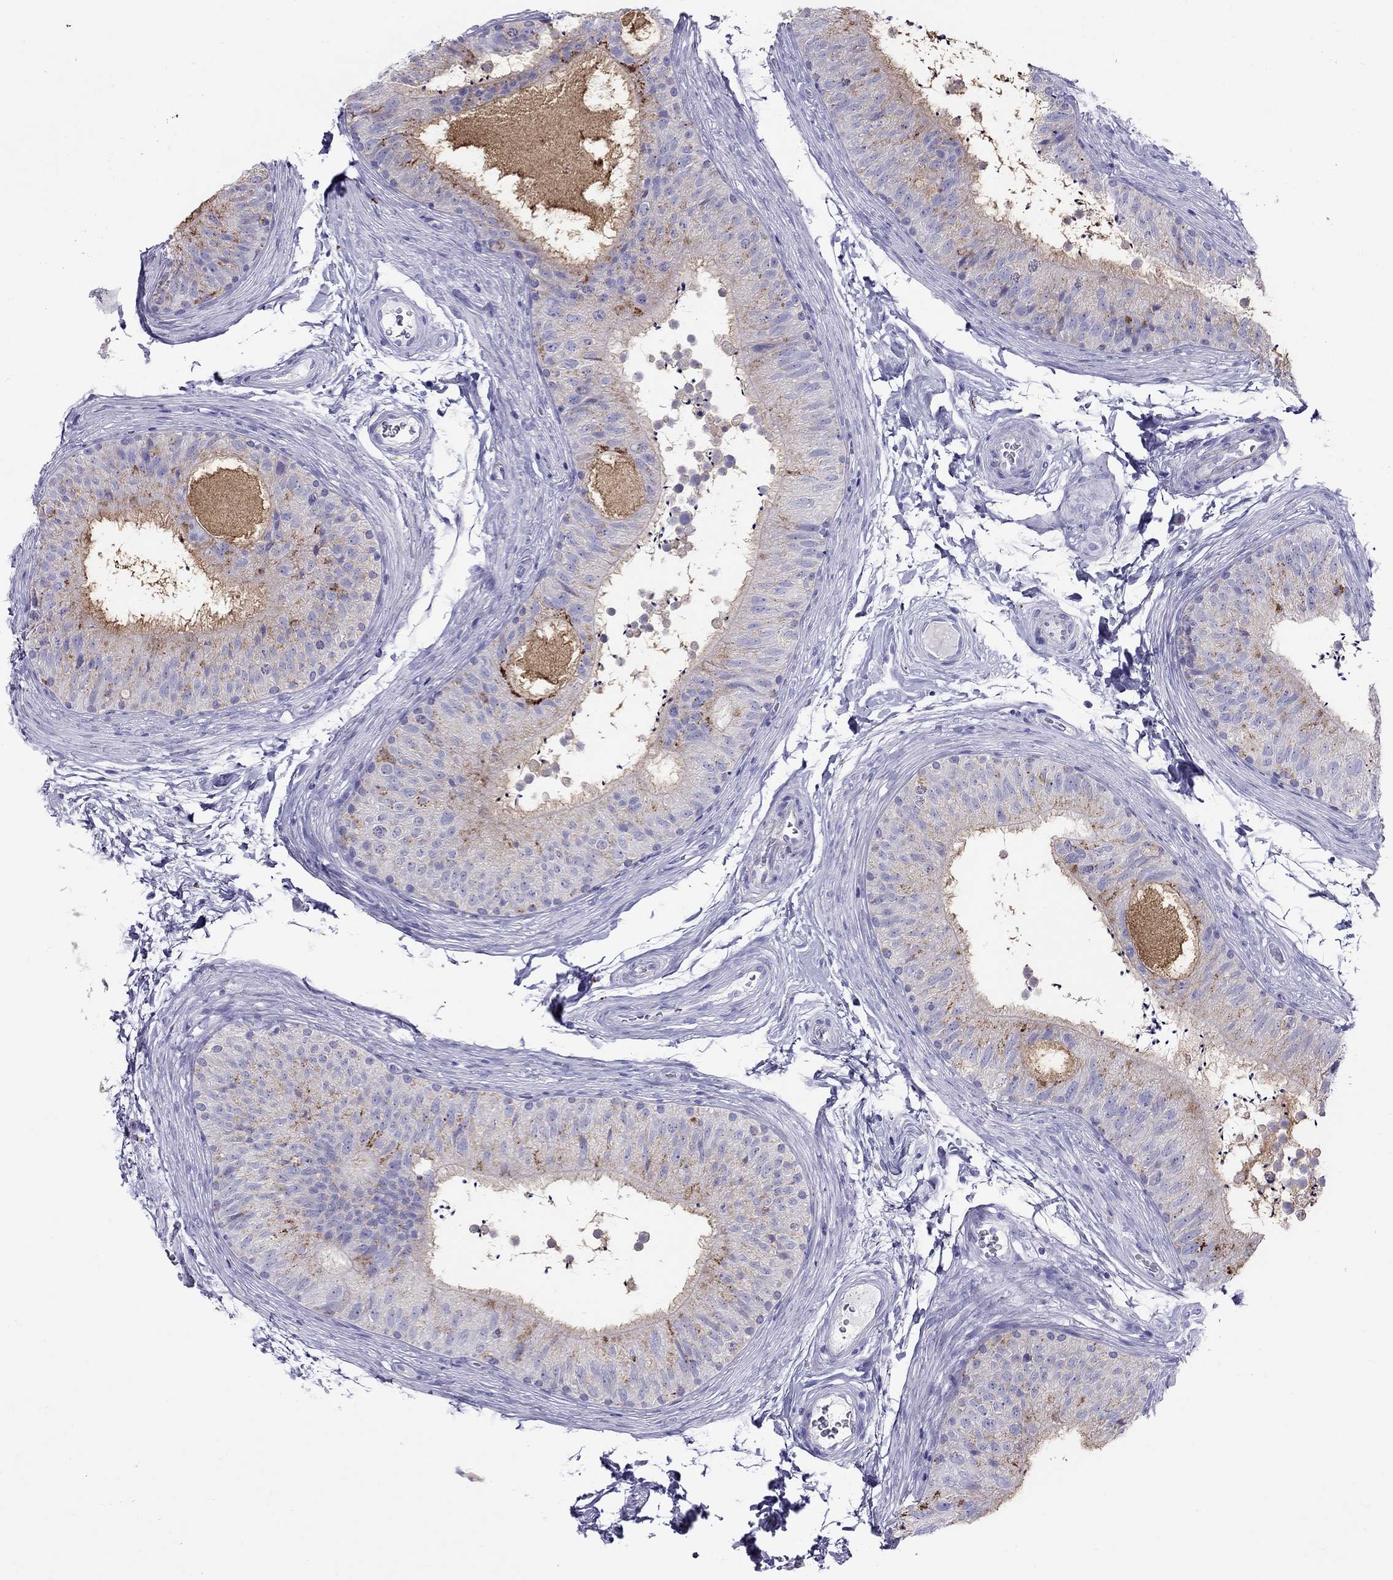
{"staining": {"intensity": "moderate", "quantity": "25%-75%", "location": "cytoplasmic/membranous"}, "tissue": "epididymis", "cell_type": "Glandular cells", "image_type": "normal", "snomed": [{"axis": "morphology", "description": "Normal tissue, NOS"}, {"axis": "topography", "description": "Epididymis"}], "caption": "This image exhibits benign epididymis stained with immunohistochemistry (IHC) to label a protein in brown. The cytoplasmic/membranous of glandular cells show moderate positivity for the protein. Nuclei are counter-stained blue.", "gene": "CLPSL2", "patient": {"sex": "male", "age": 32}}